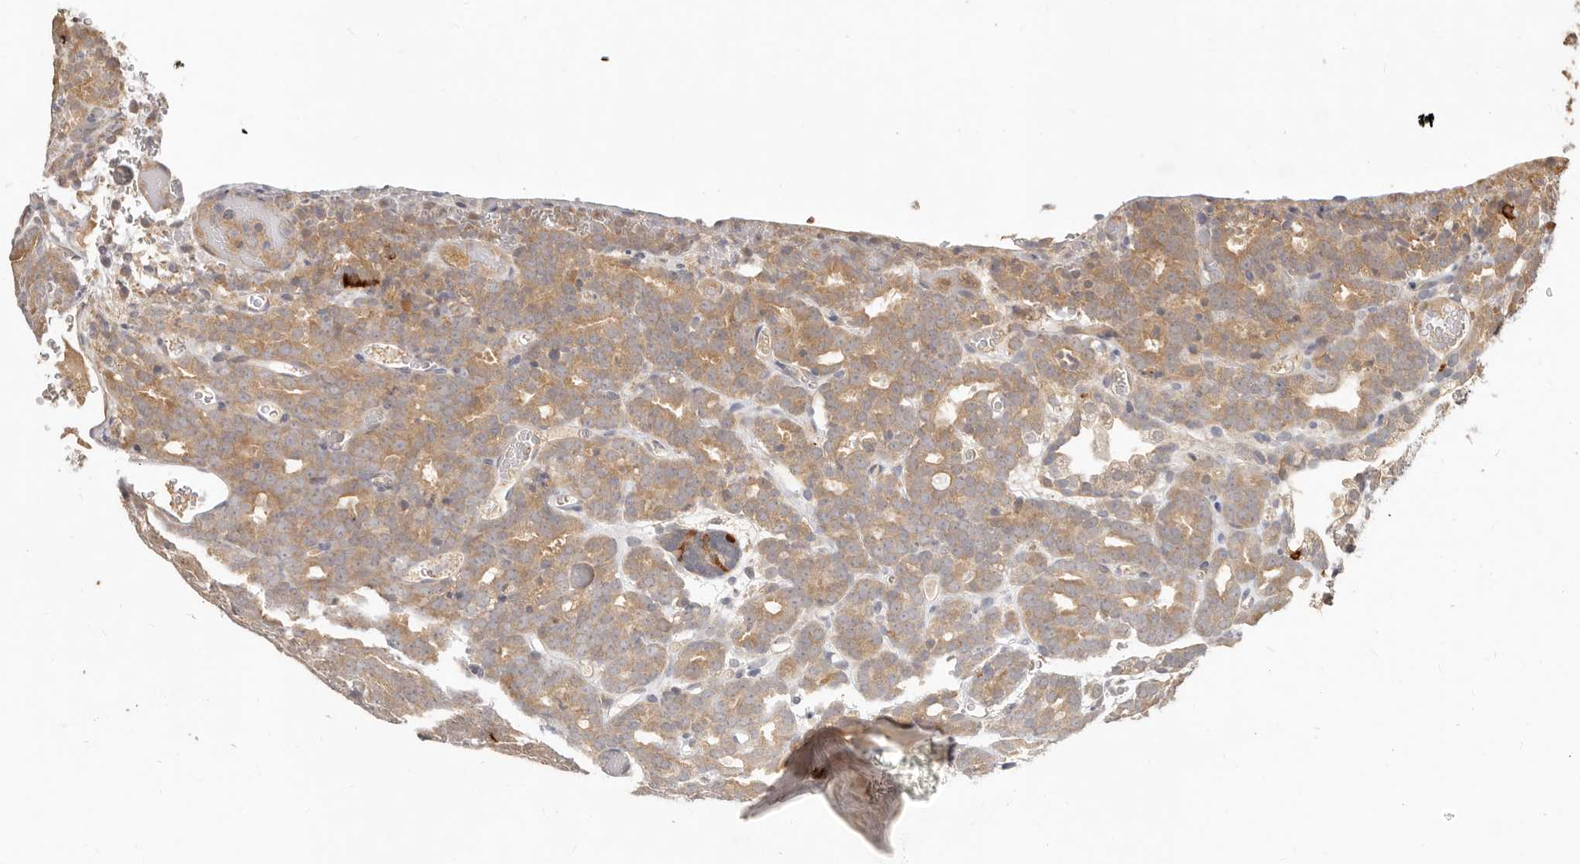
{"staining": {"intensity": "moderate", "quantity": ">75%", "location": "cytoplasmic/membranous"}, "tissue": "prostate cancer", "cell_type": "Tumor cells", "image_type": "cancer", "snomed": [{"axis": "morphology", "description": "Adenocarcinoma, High grade"}, {"axis": "topography", "description": "Prostate"}], "caption": "The image demonstrates staining of prostate adenocarcinoma (high-grade), revealing moderate cytoplasmic/membranous protein positivity (brown color) within tumor cells. The staining is performed using DAB (3,3'-diaminobenzidine) brown chromogen to label protein expression. The nuclei are counter-stained blue using hematoxylin.", "gene": "MTFR2", "patient": {"sex": "male", "age": 62}}